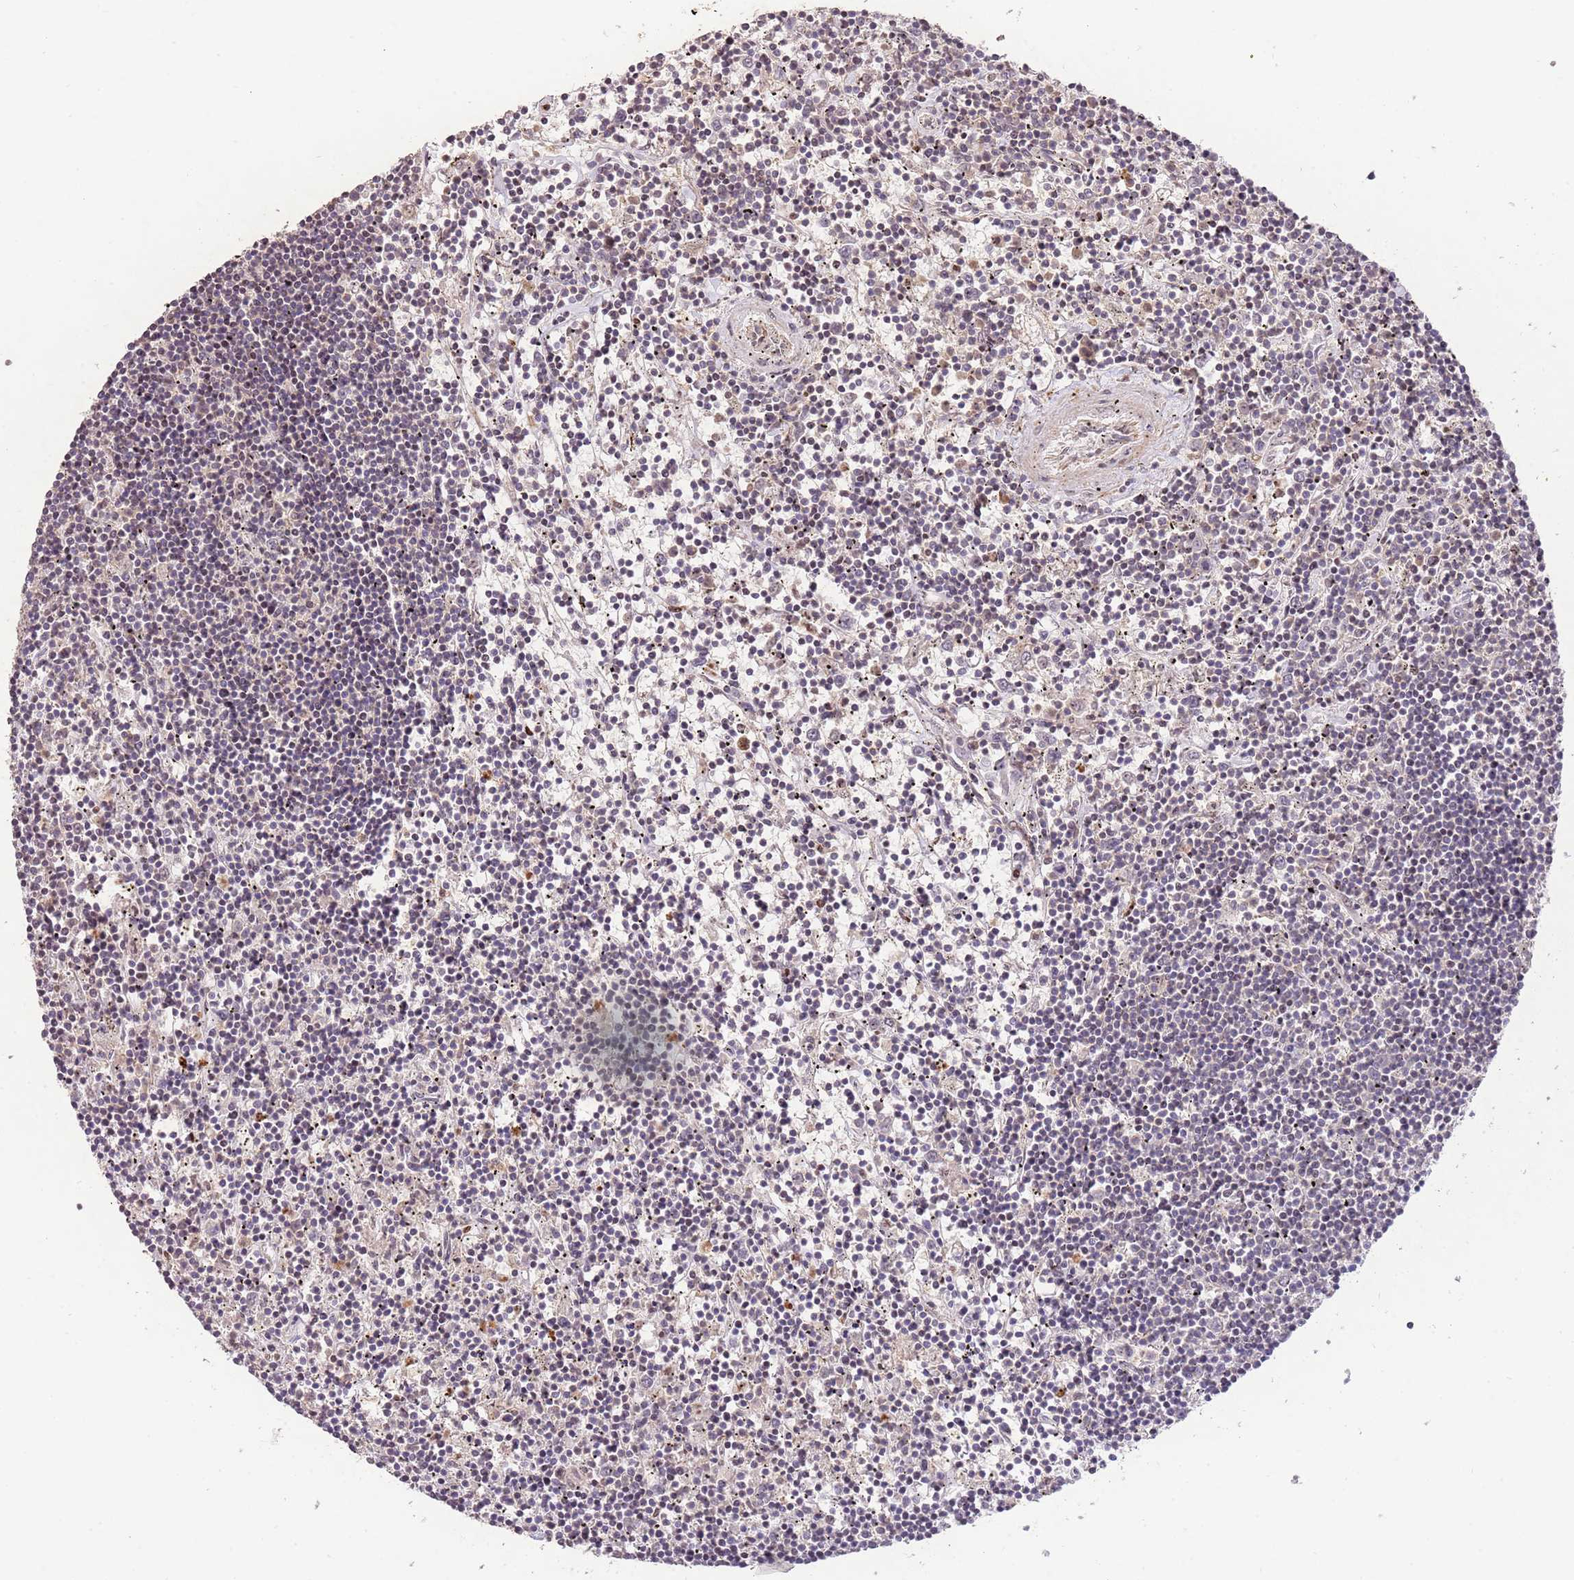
{"staining": {"intensity": "negative", "quantity": "none", "location": "none"}, "tissue": "lymphoma", "cell_type": "Tumor cells", "image_type": "cancer", "snomed": [{"axis": "morphology", "description": "Malignant lymphoma, non-Hodgkin's type, Low grade"}, {"axis": "topography", "description": "Spleen"}], "caption": "A micrograph of low-grade malignant lymphoma, non-Hodgkin's type stained for a protein exhibits no brown staining in tumor cells.", "gene": "SLC16A4", "patient": {"sex": "male", "age": 76}}